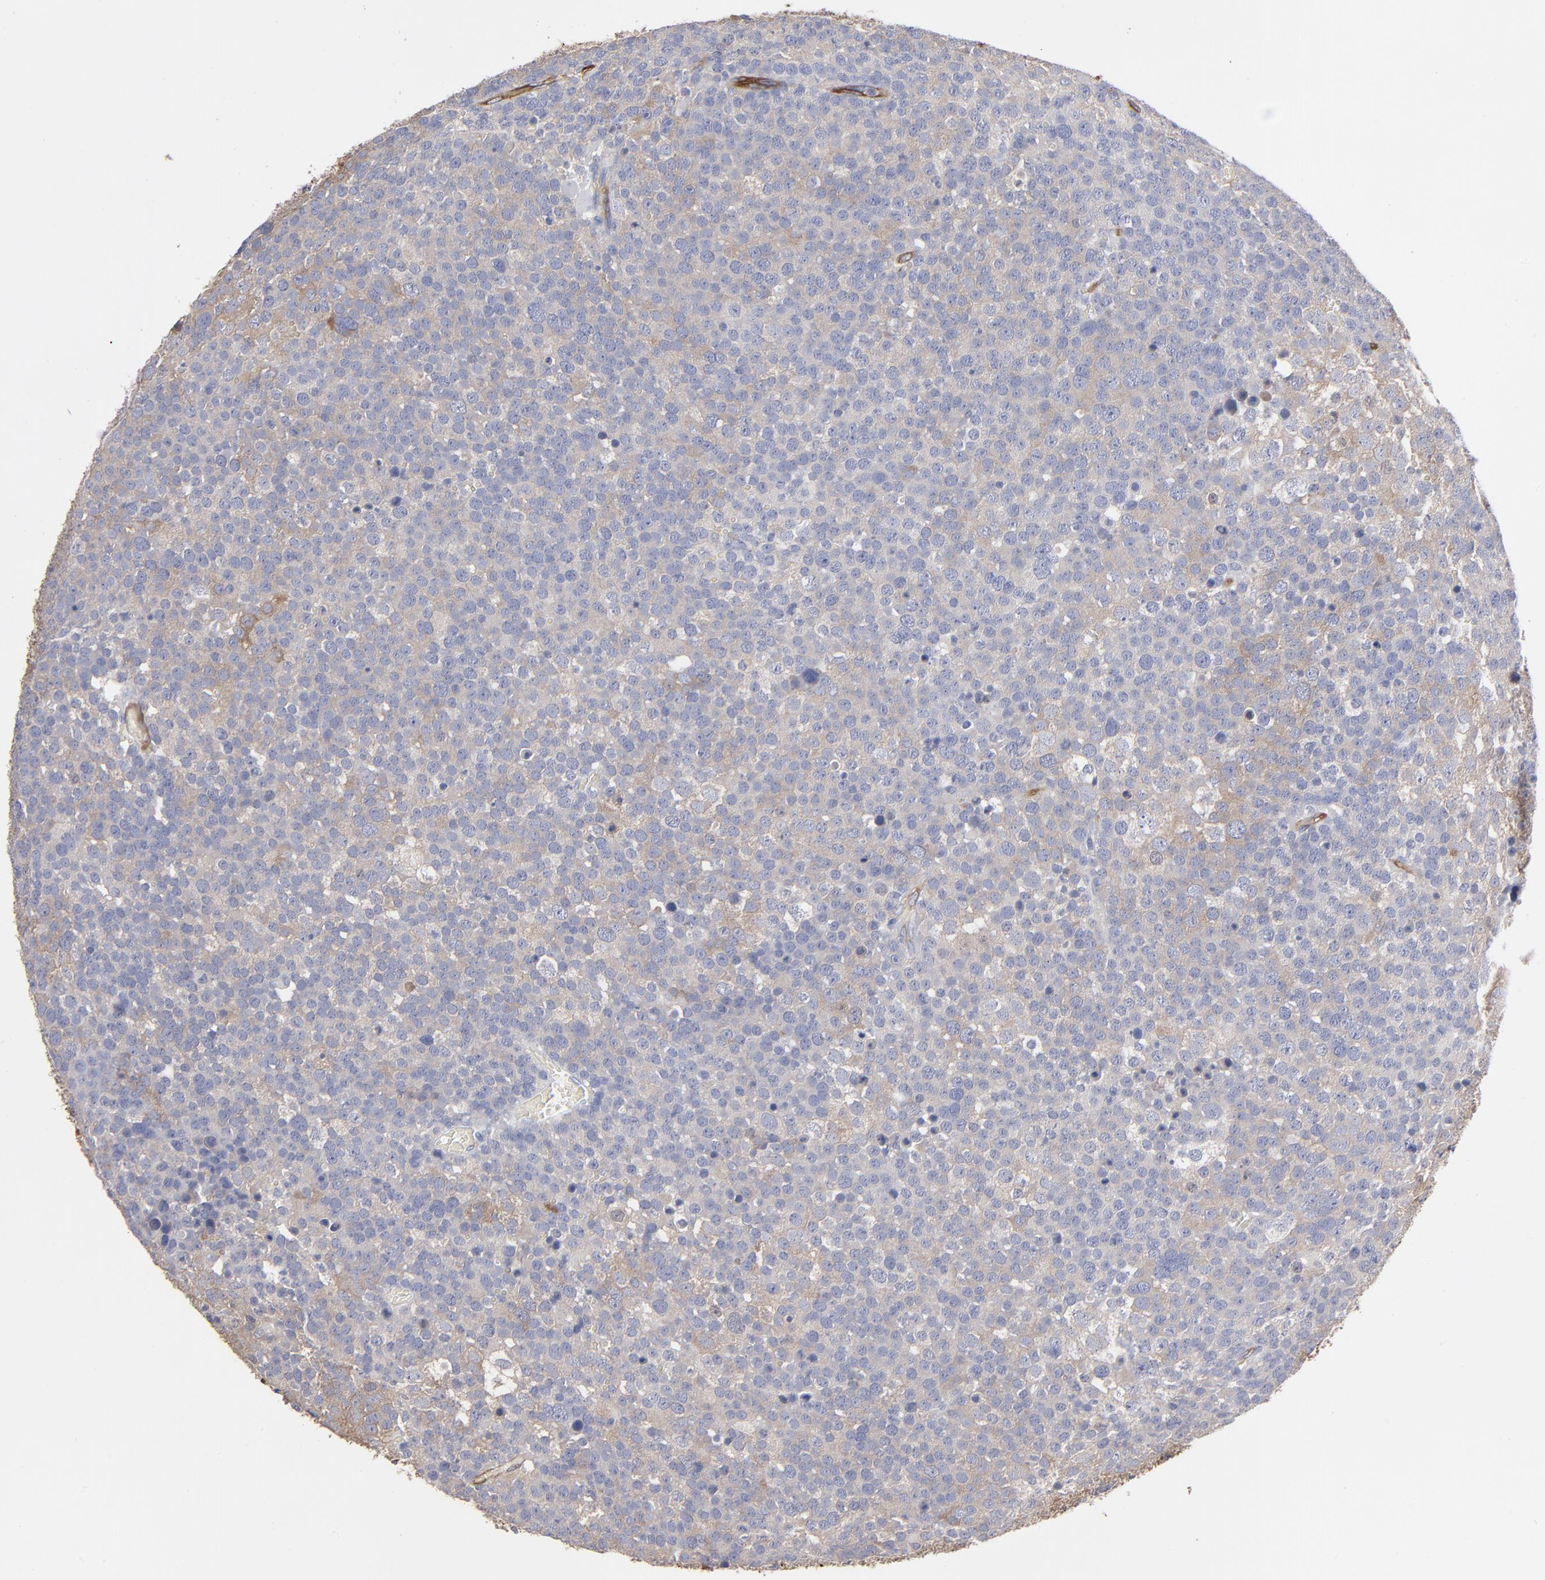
{"staining": {"intensity": "weak", "quantity": "<25%", "location": "cytoplasmic/membranous"}, "tissue": "testis cancer", "cell_type": "Tumor cells", "image_type": "cancer", "snomed": [{"axis": "morphology", "description": "Seminoma, NOS"}, {"axis": "topography", "description": "Testis"}], "caption": "This is a micrograph of immunohistochemistry (IHC) staining of testis seminoma, which shows no expression in tumor cells. Brightfield microscopy of IHC stained with DAB (brown) and hematoxylin (blue), captured at high magnification.", "gene": "CILP", "patient": {"sex": "male", "age": 71}}